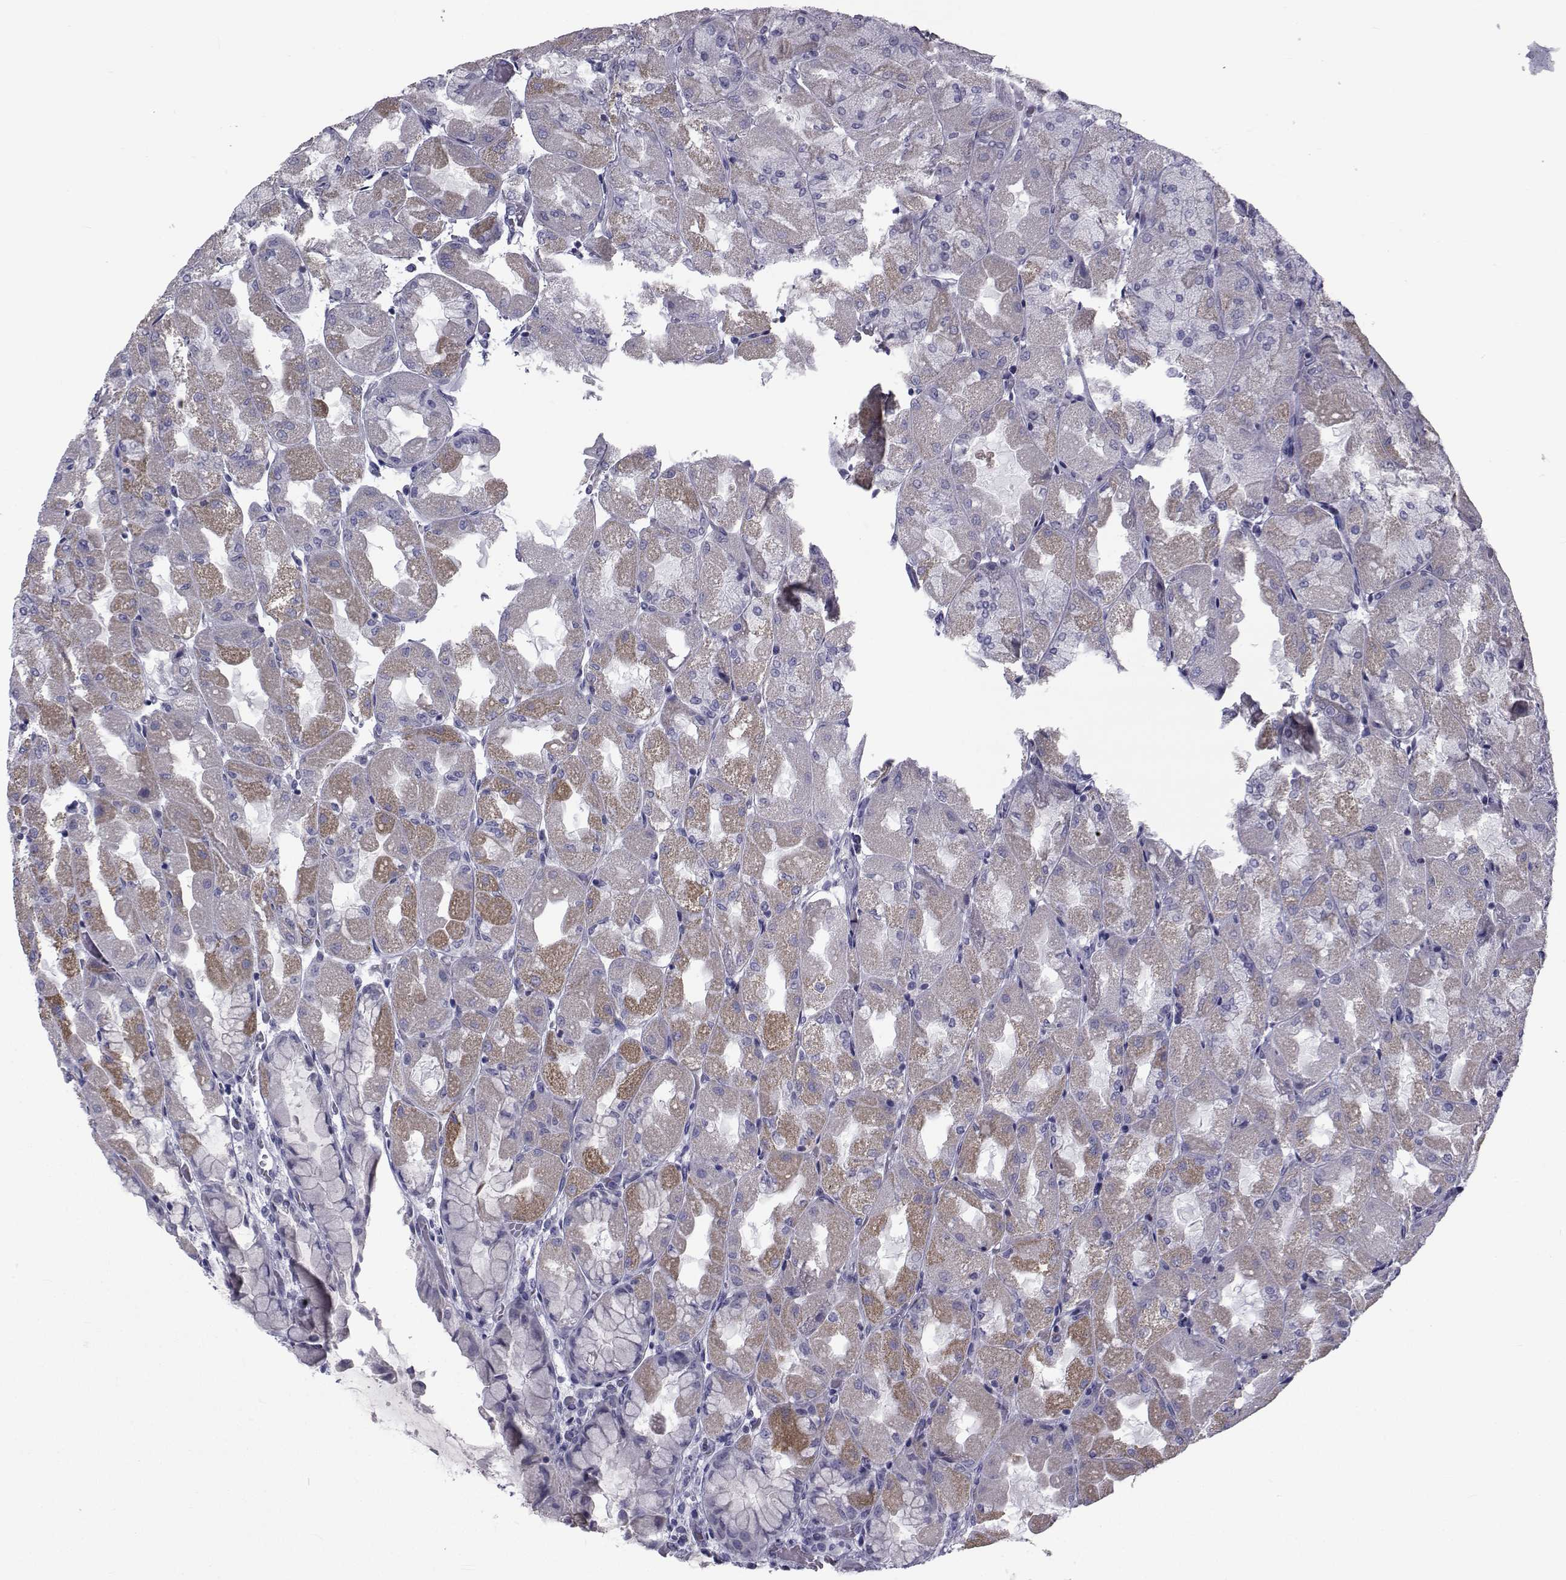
{"staining": {"intensity": "moderate", "quantity": "<25%", "location": "cytoplasmic/membranous"}, "tissue": "stomach", "cell_type": "Glandular cells", "image_type": "normal", "snomed": [{"axis": "morphology", "description": "Normal tissue, NOS"}, {"axis": "topography", "description": "Stomach"}], "caption": "Brown immunohistochemical staining in benign stomach reveals moderate cytoplasmic/membranous staining in approximately <25% of glandular cells. (DAB IHC, brown staining for protein, blue staining for nuclei).", "gene": "FDXR", "patient": {"sex": "female", "age": 61}}